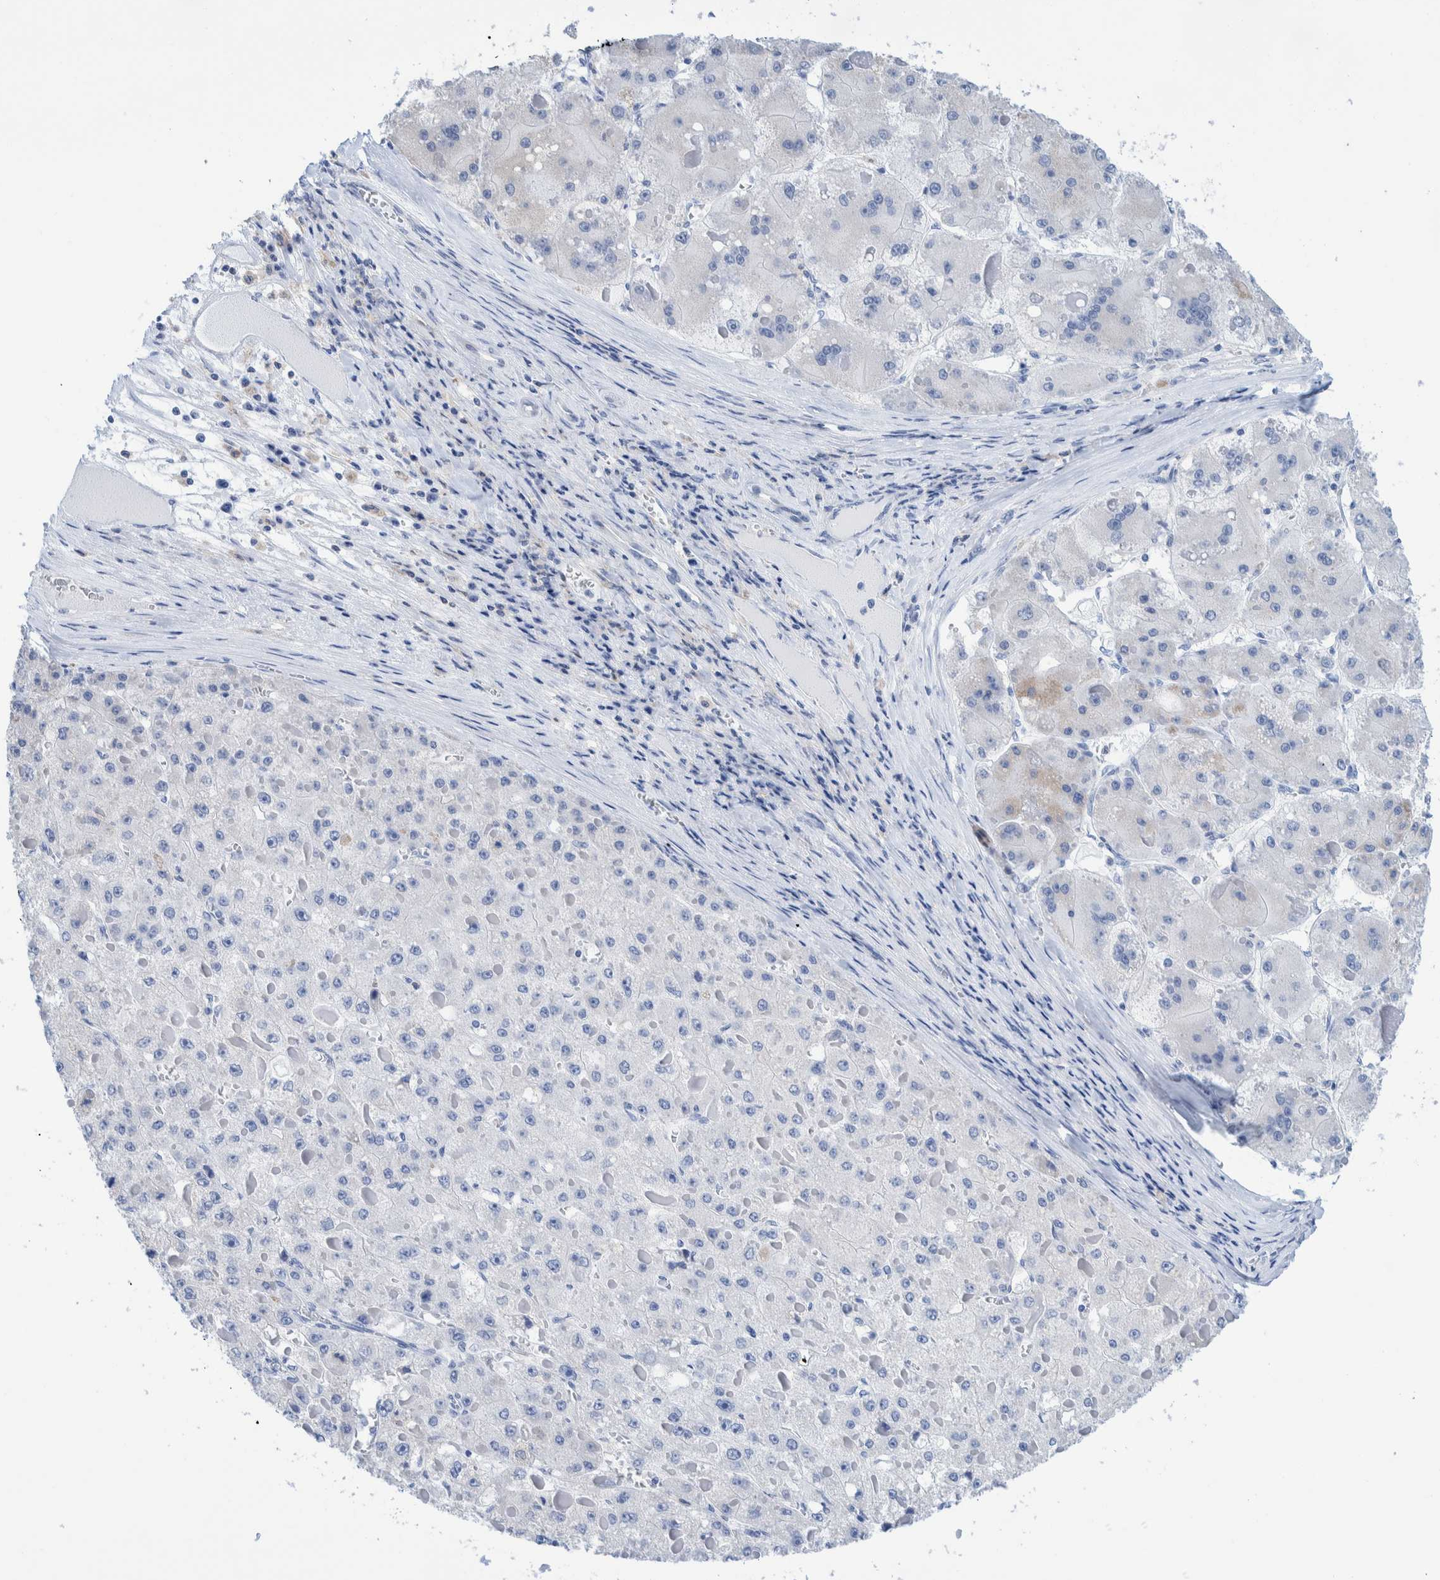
{"staining": {"intensity": "negative", "quantity": "none", "location": "none"}, "tissue": "liver cancer", "cell_type": "Tumor cells", "image_type": "cancer", "snomed": [{"axis": "morphology", "description": "Carcinoma, Hepatocellular, NOS"}, {"axis": "topography", "description": "Liver"}], "caption": "This is an immunohistochemistry (IHC) histopathology image of human liver cancer. There is no staining in tumor cells.", "gene": "KRT14", "patient": {"sex": "female", "age": 73}}